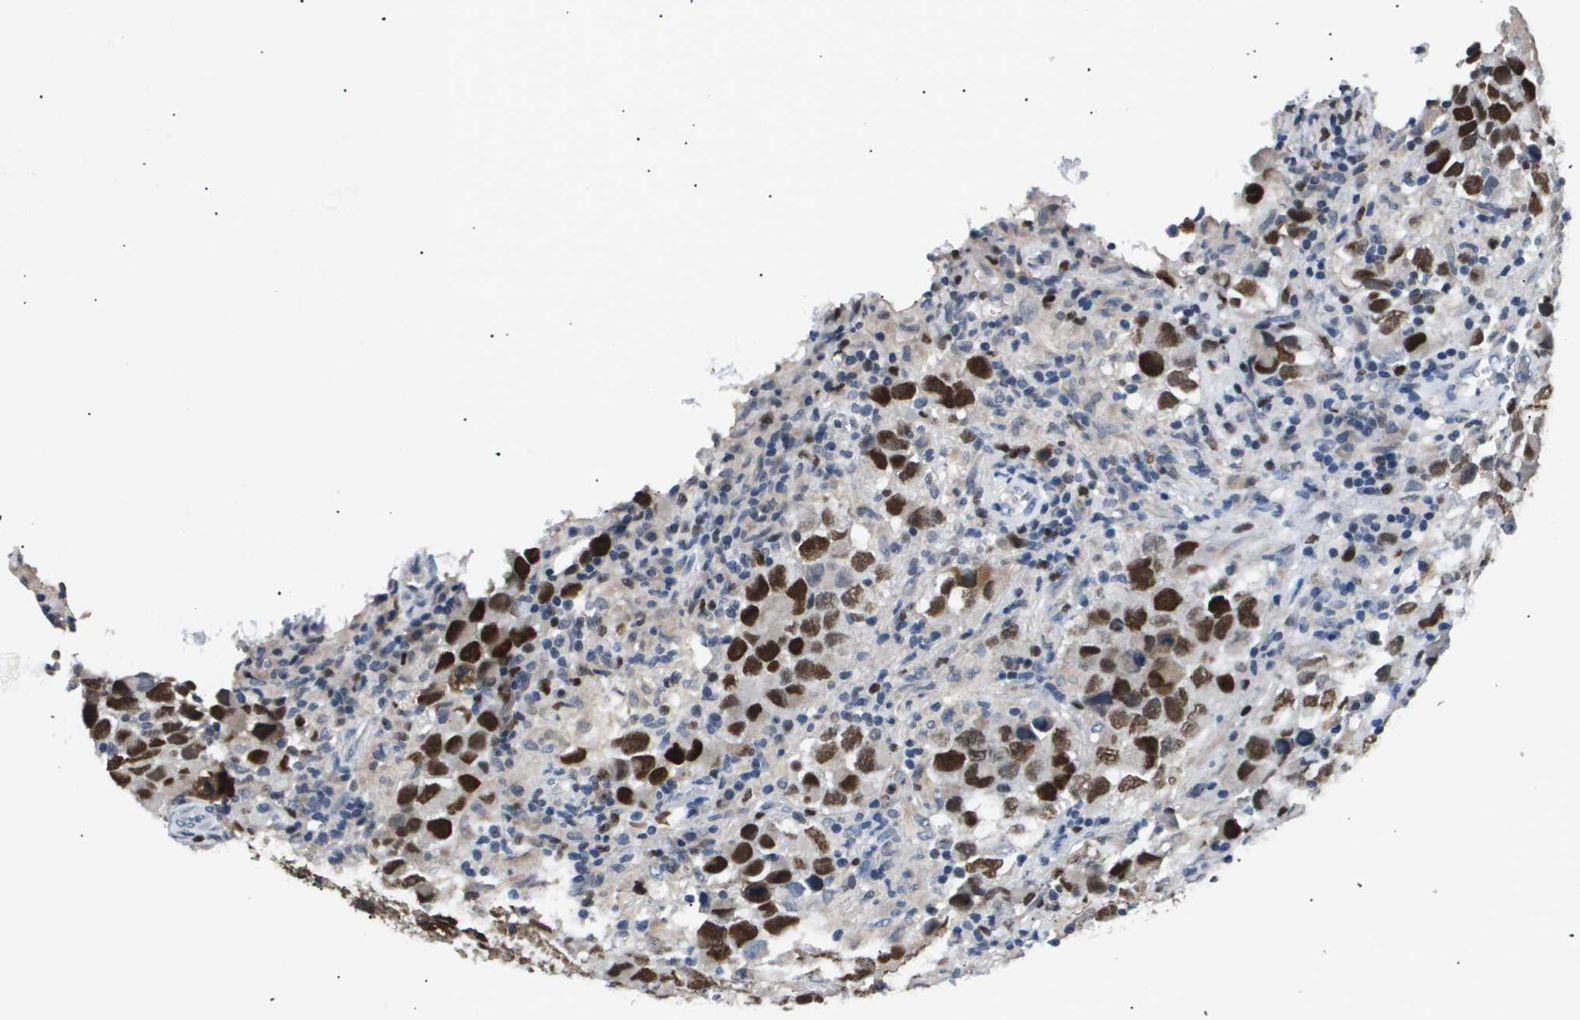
{"staining": {"intensity": "strong", "quantity": ">75%", "location": "nuclear"}, "tissue": "testis cancer", "cell_type": "Tumor cells", "image_type": "cancer", "snomed": [{"axis": "morphology", "description": "Carcinoma, Embryonal, NOS"}, {"axis": "topography", "description": "Testis"}], "caption": "Brown immunohistochemical staining in human embryonal carcinoma (testis) demonstrates strong nuclear positivity in about >75% of tumor cells.", "gene": "ANAPC2", "patient": {"sex": "male", "age": 21}}